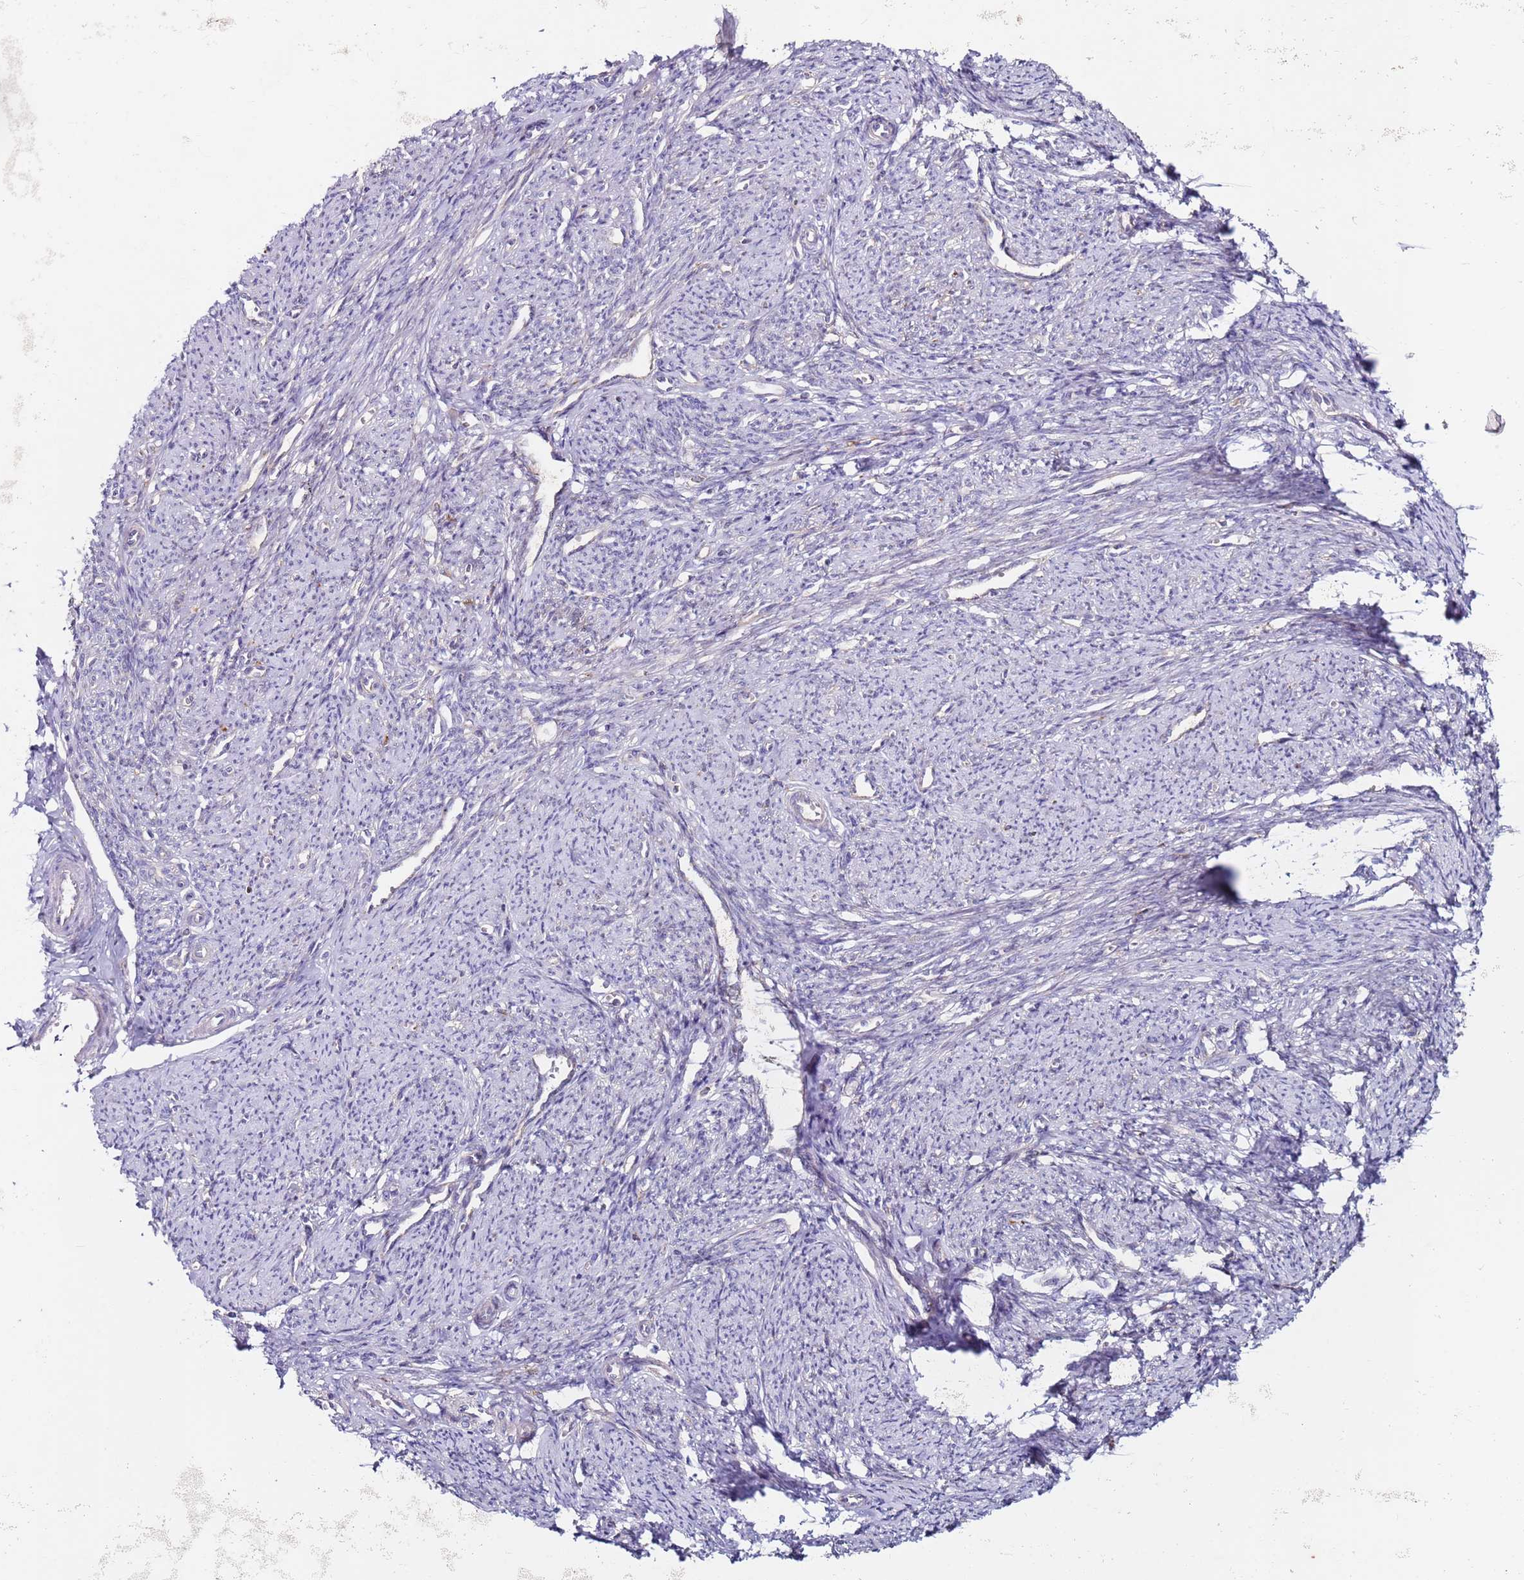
{"staining": {"intensity": "negative", "quantity": "none", "location": "none"}, "tissue": "smooth muscle", "cell_type": "Smooth muscle cells", "image_type": "normal", "snomed": [{"axis": "morphology", "description": "Normal tissue, NOS"}, {"axis": "topography", "description": "Smooth muscle"}, {"axis": "topography", "description": "Uterus"}], "caption": "Histopathology image shows no significant protein staining in smooth muscle cells of normal smooth muscle. Nuclei are stained in blue.", "gene": "CNOT9", "patient": {"sex": "female", "age": 59}}